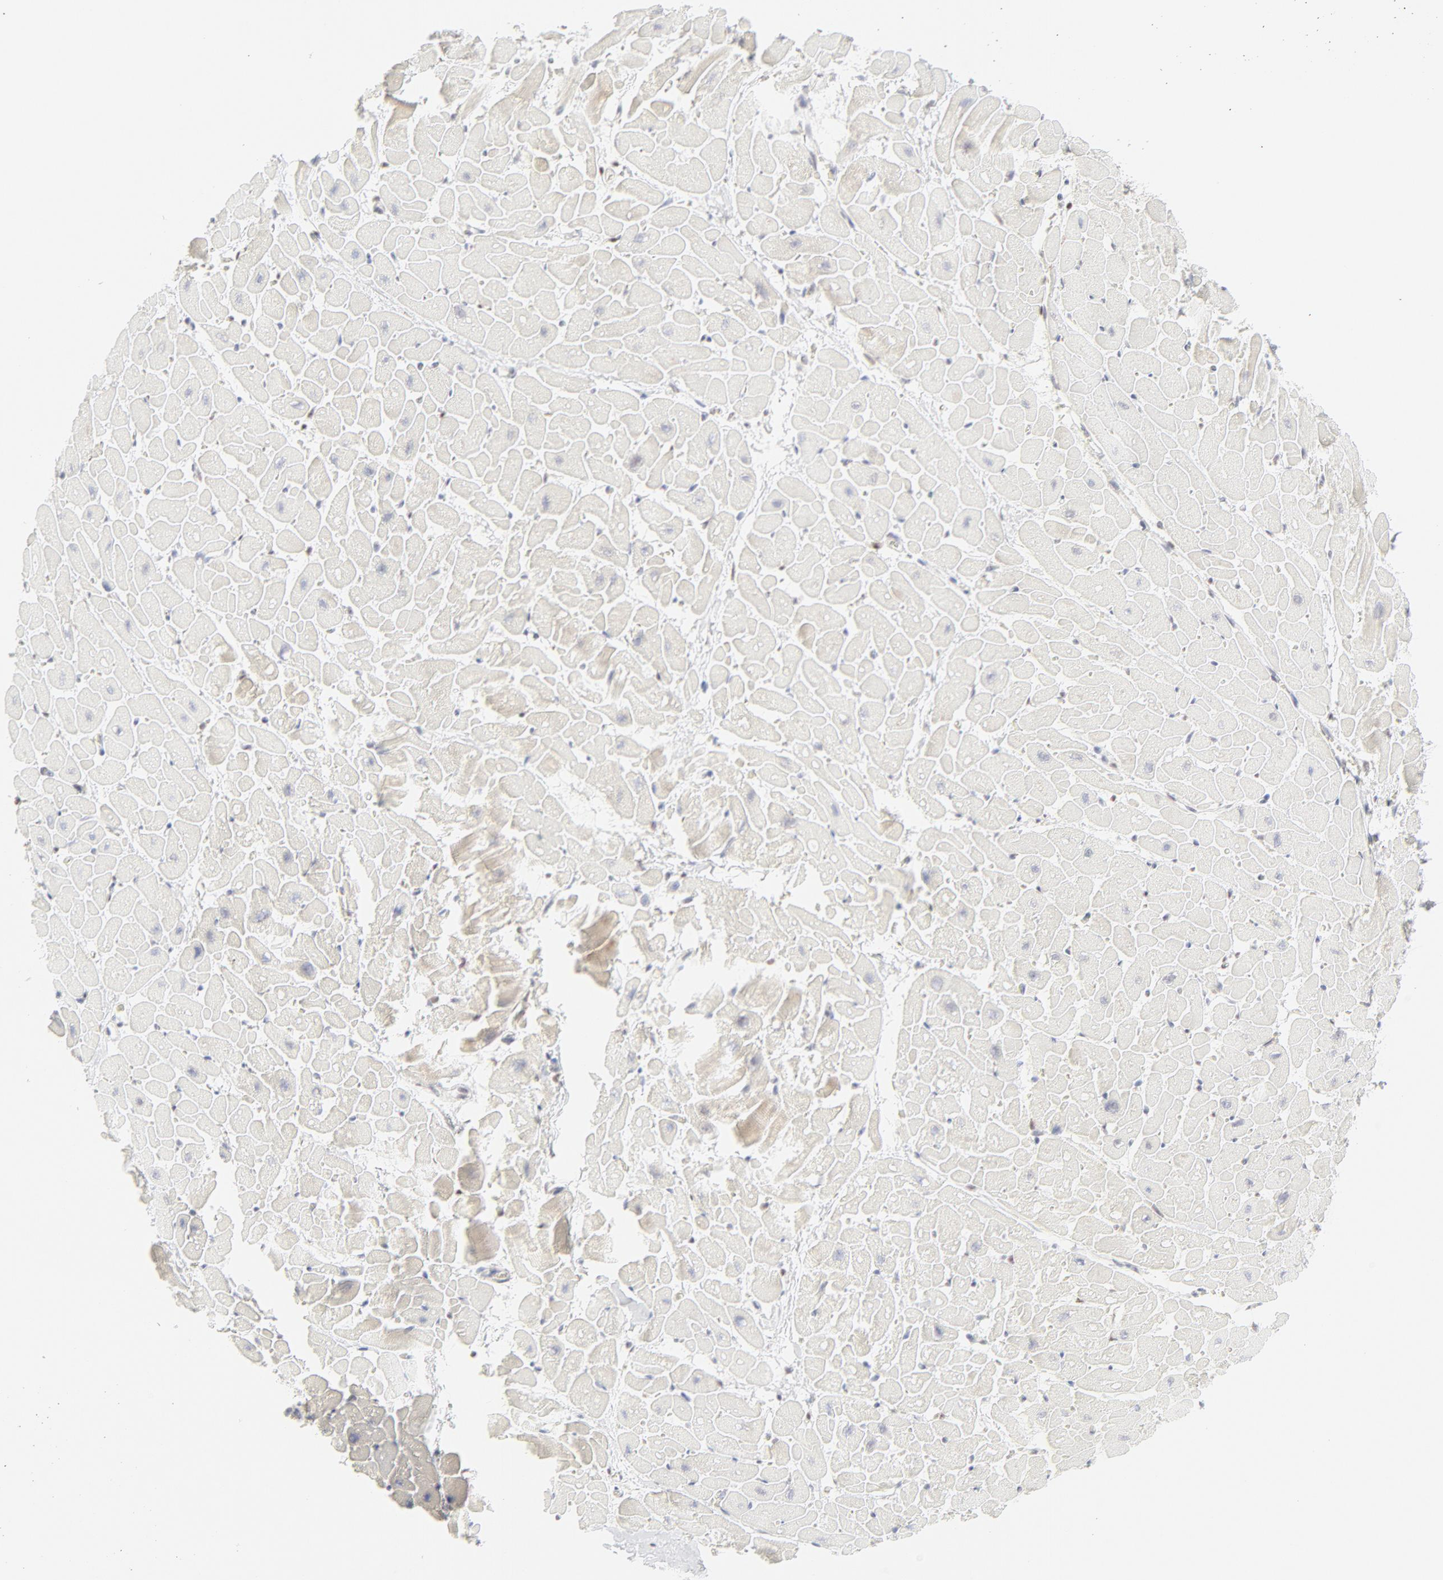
{"staining": {"intensity": "weak", "quantity": "<25%", "location": "cytoplasmic/membranous"}, "tissue": "heart muscle", "cell_type": "Cardiomyocytes", "image_type": "normal", "snomed": [{"axis": "morphology", "description": "Normal tissue, NOS"}, {"axis": "topography", "description": "Heart"}], "caption": "The photomicrograph displays no significant staining in cardiomyocytes of heart muscle. (Stains: DAB (3,3'-diaminobenzidine) immunohistochemistry with hematoxylin counter stain, Microscopy: brightfield microscopy at high magnification).", "gene": "PRKCB", "patient": {"sex": "male", "age": 45}}